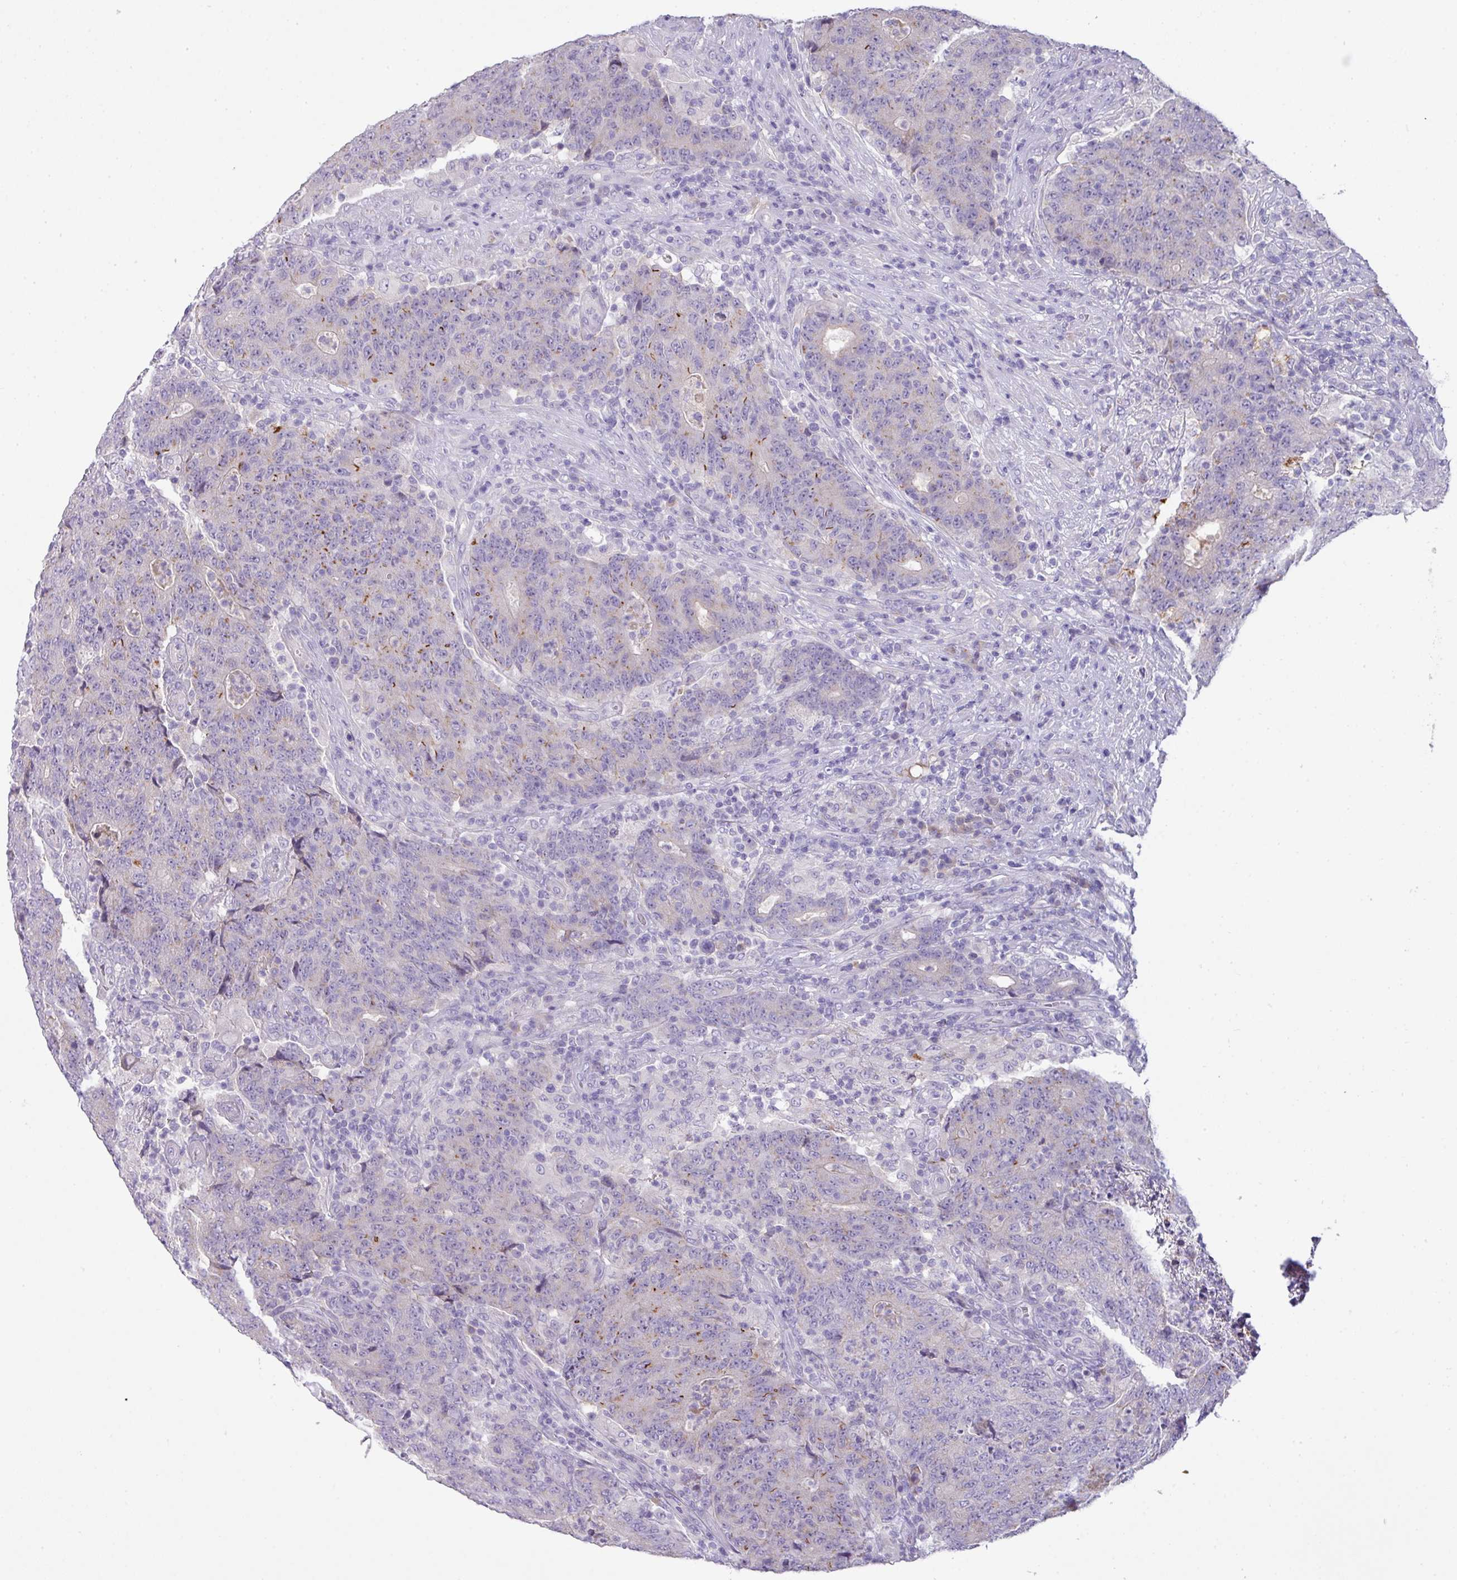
{"staining": {"intensity": "moderate", "quantity": "<25%", "location": "cytoplasmic/membranous"}, "tissue": "colorectal cancer", "cell_type": "Tumor cells", "image_type": "cancer", "snomed": [{"axis": "morphology", "description": "Adenocarcinoma, NOS"}, {"axis": "topography", "description": "Colon"}], "caption": "The photomicrograph reveals a brown stain indicating the presence of a protein in the cytoplasmic/membranous of tumor cells in colorectal cancer.", "gene": "OR6C6", "patient": {"sex": "female", "age": 75}}